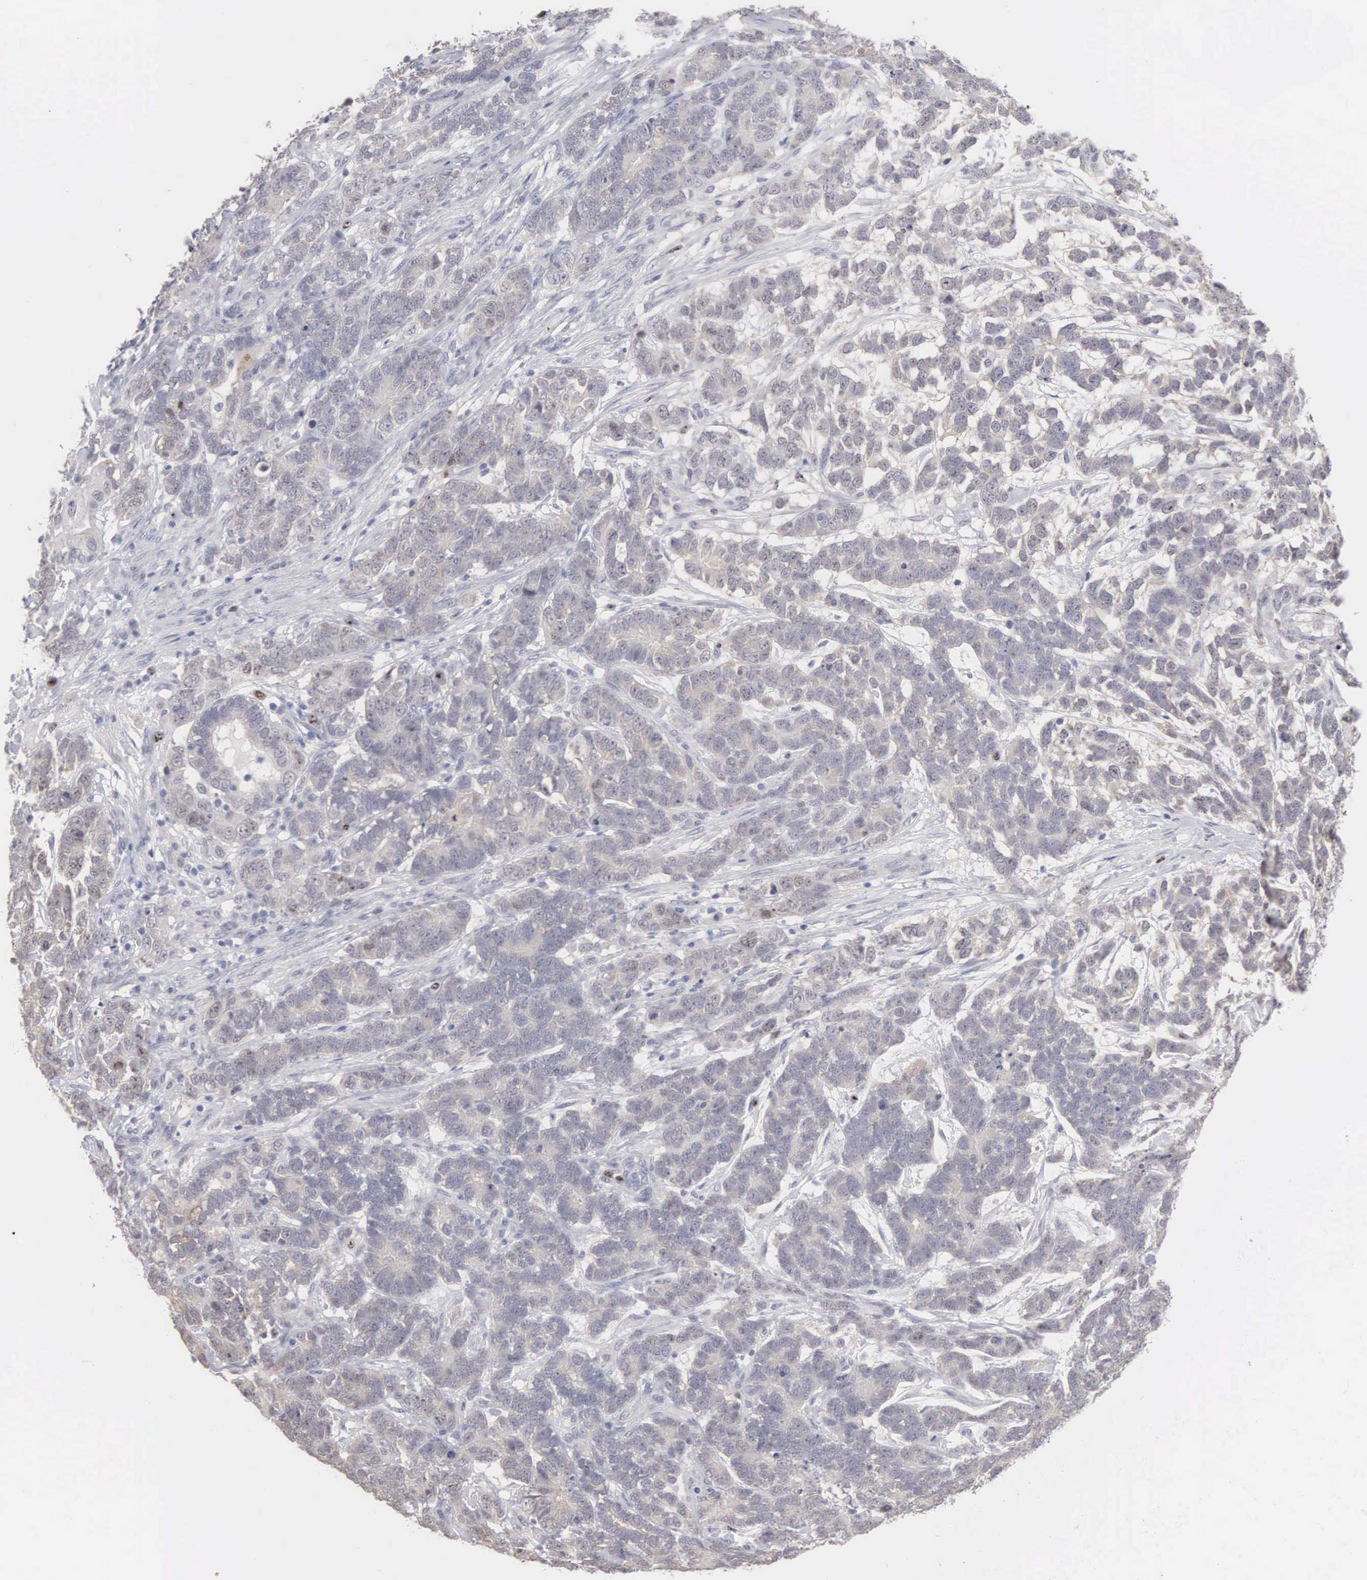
{"staining": {"intensity": "negative", "quantity": "none", "location": "none"}, "tissue": "testis cancer", "cell_type": "Tumor cells", "image_type": "cancer", "snomed": [{"axis": "morphology", "description": "Carcinoma, Embryonal, NOS"}, {"axis": "topography", "description": "Testis"}], "caption": "Tumor cells are negative for brown protein staining in testis embryonal carcinoma. The staining is performed using DAB (3,3'-diaminobenzidine) brown chromogen with nuclei counter-stained in using hematoxylin.", "gene": "KDM6A", "patient": {"sex": "male", "age": 26}}